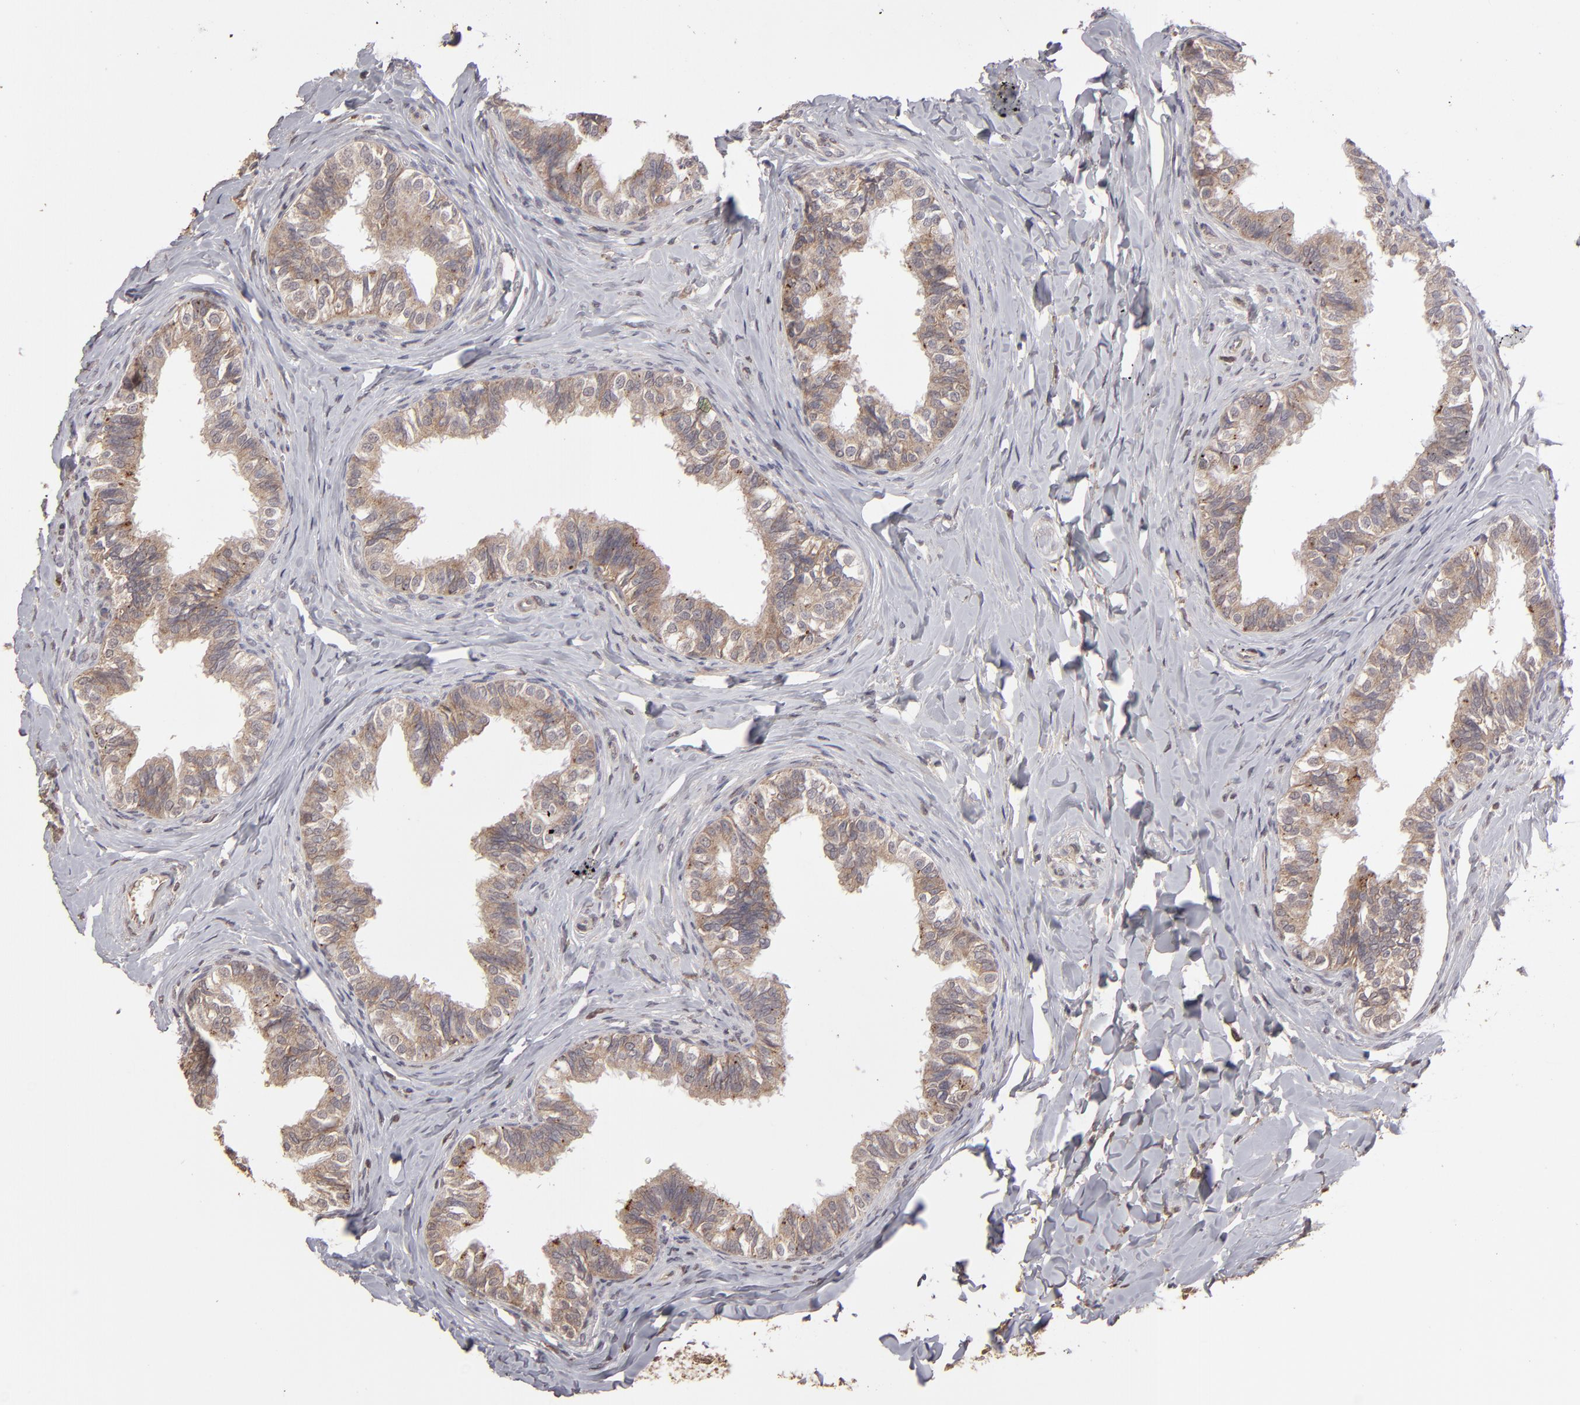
{"staining": {"intensity": "moderate", "quantity": ">75%", "location": "cytoplasmic/membranous"}, "tissue": "epididymis", "cell_type": "Glandular cells", "image_type": "normal", "snomed": [{"axis": "morphology", "description": "Normal tissue, NOS"}, {"axis": "topography", "description": "Soft tissue"}, {"axis": "topography", "description": "Epididymis"}], "caption": "Epididymis stained for a protein exhibits moderate cytoplasmic/membranous positivity in glandular cells.", "gene": "ITGB5", "patient": {"sex": "male", "age": 26}}